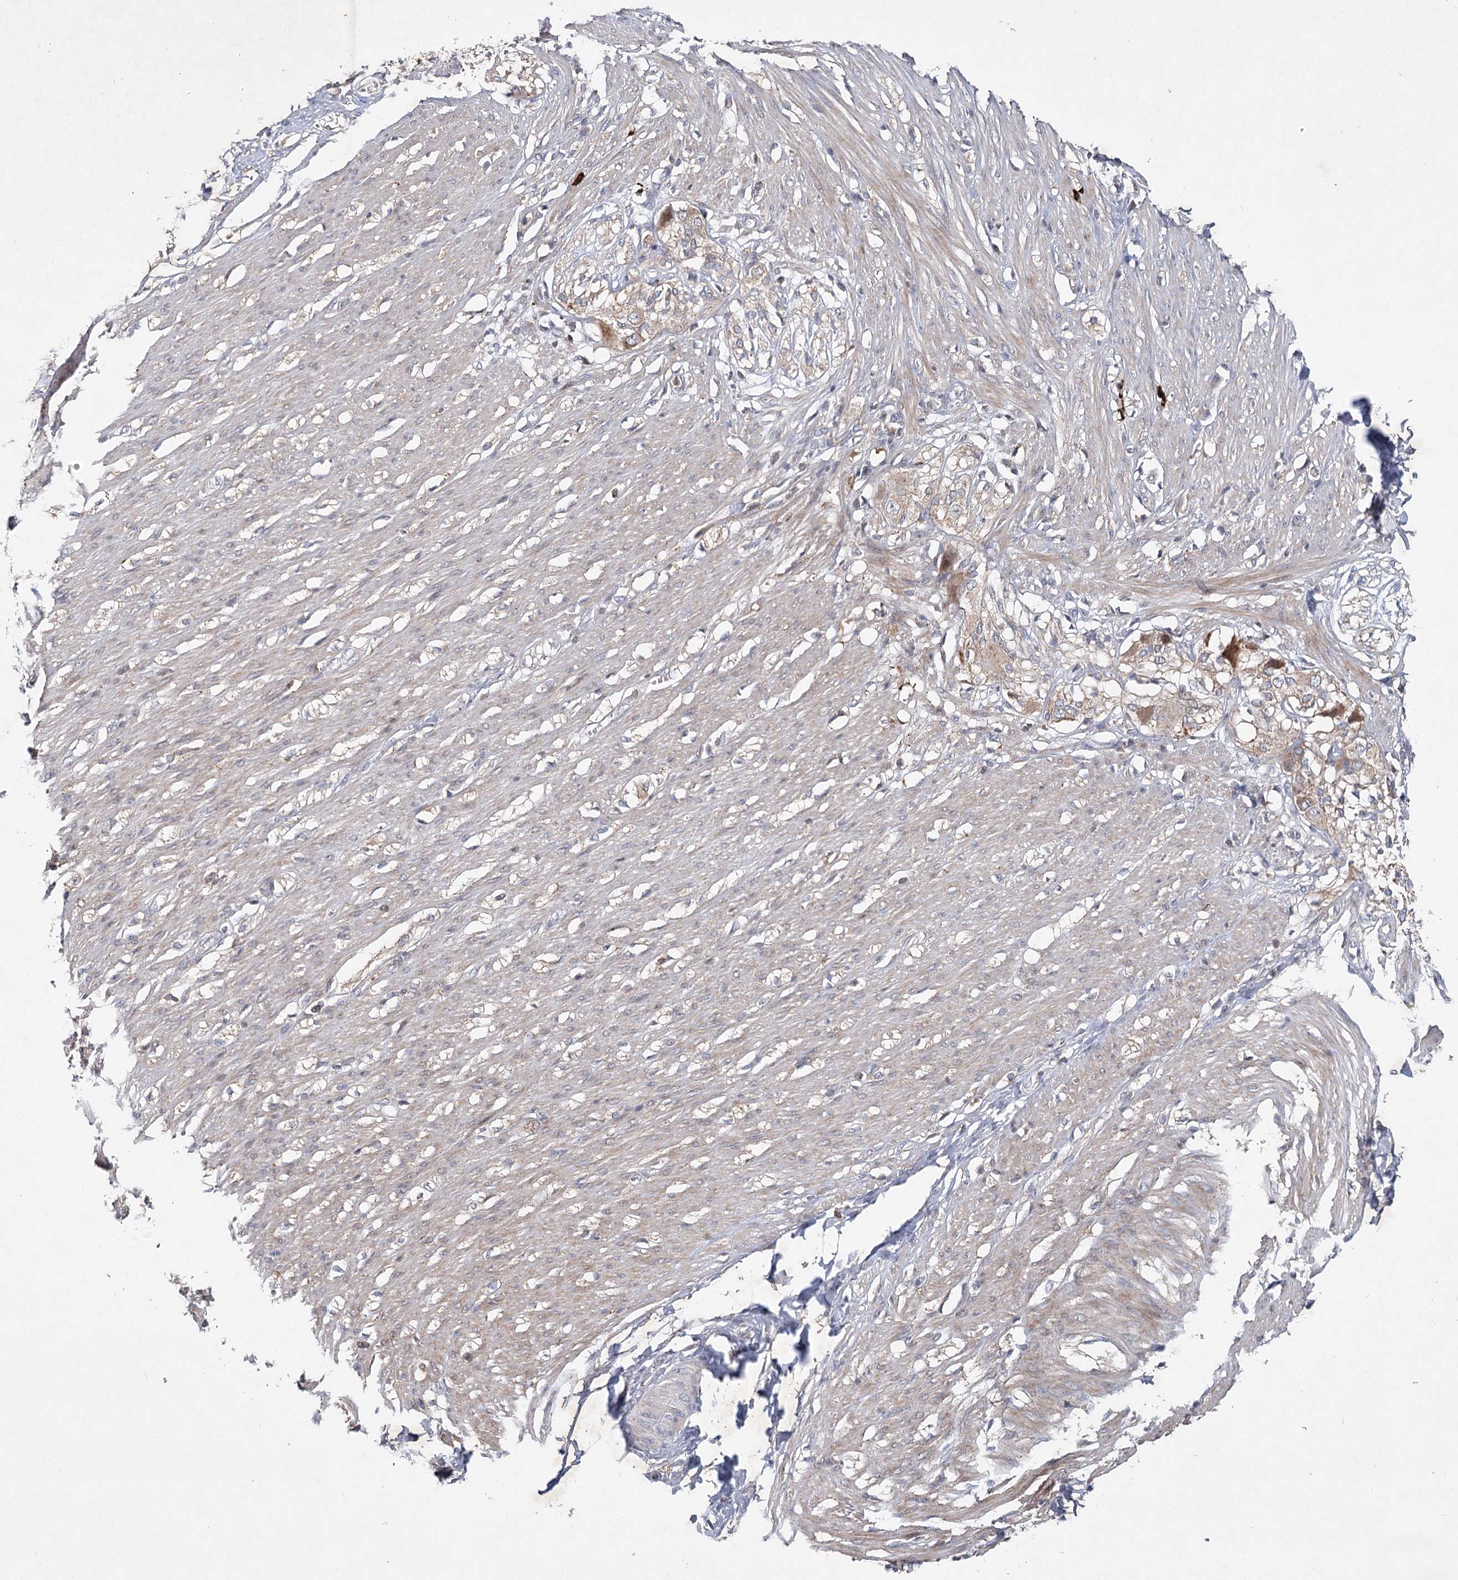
{"staining": {"intensity": "moderate", "quantity": "25%-75%", "location": "cytoplasmic/membranous"}, "tissue": "smooth muscle", "cell_type": "Smooth muscle cells", "image_type": "normal", "snomed": [{"axis": "morphology", "description": "Normal tissue, NOS"}, {"axis": "morphology", "description": "Adenocarcinoma, NOS"}, {"axis": "topography", "description": "Colon"}, {"axis": "topography", "description": "Peripheral nerve tissue"}], "caption": "Protein staining of benign smooth muscle exhibits moderate cytoplasmic/membranous positivity in approximately 25%-75% of smooth muscle cells. (Brightfield microscopy of DAB IHC at high magnification).", "gene": "MAP3K13", "patient": {"sex": "male", "age": 14}}